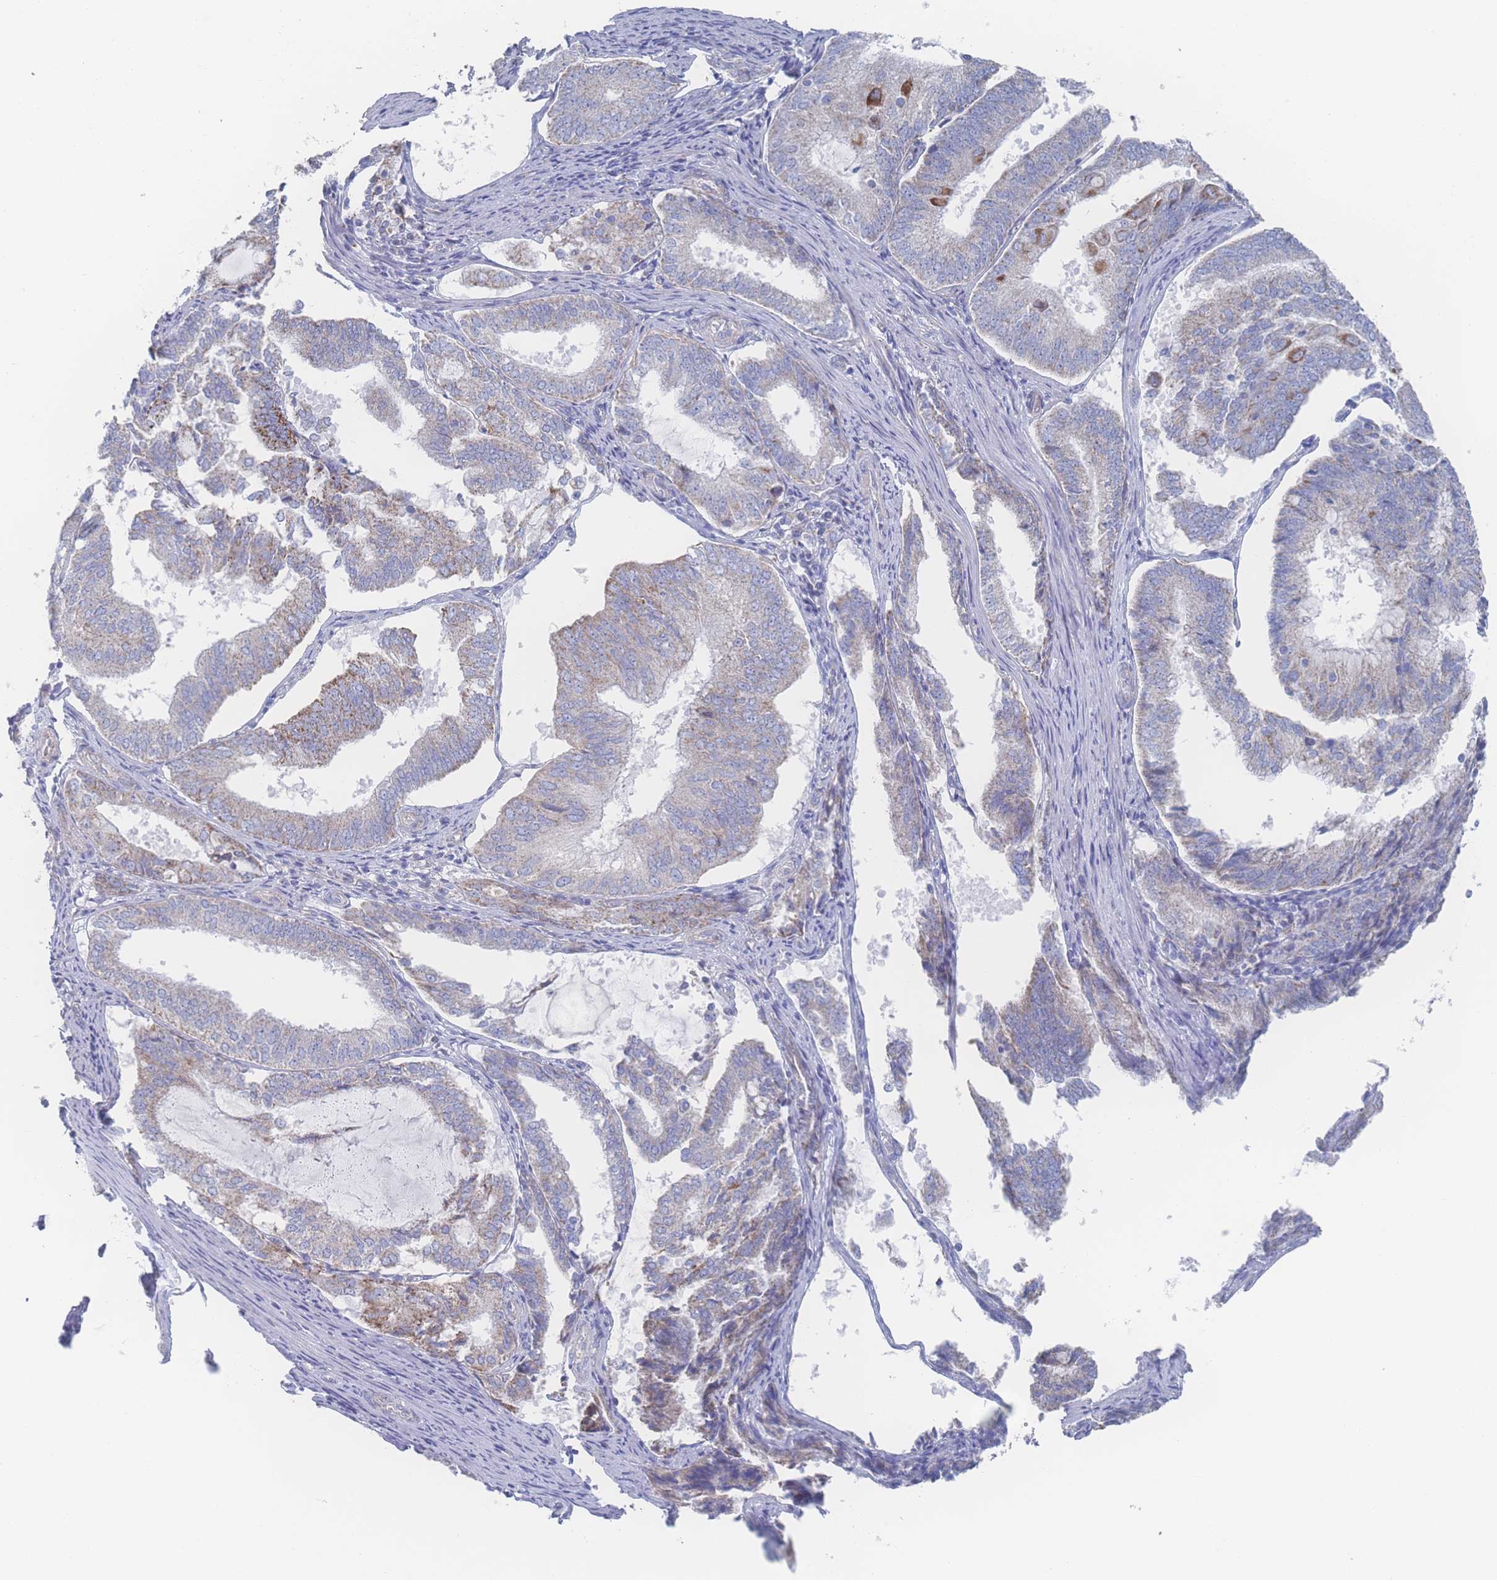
{"staining": {"intensity": "moderate", "quantity": "<25%", "location": "cytoplasmic/membranous"}, "tissue": "endometrial cancer", "cell_type": "Tumor cells", "image_type": "cancer", "snomed": [{"axis": "morphology", "description": "Adenocarcinoma, NOS"}, {"axis": "topography", "description": "Endometrium"}], "caption": "High-power microscopy captured an immunohistochemistry micrograph of adenocarcinoma (endometrial), revealing moderate cytoplasmic/membranous staining in approximately <25% of tumor cells.", "gene": "SNPH", "patient": {"sex": "female", "age": 81}}